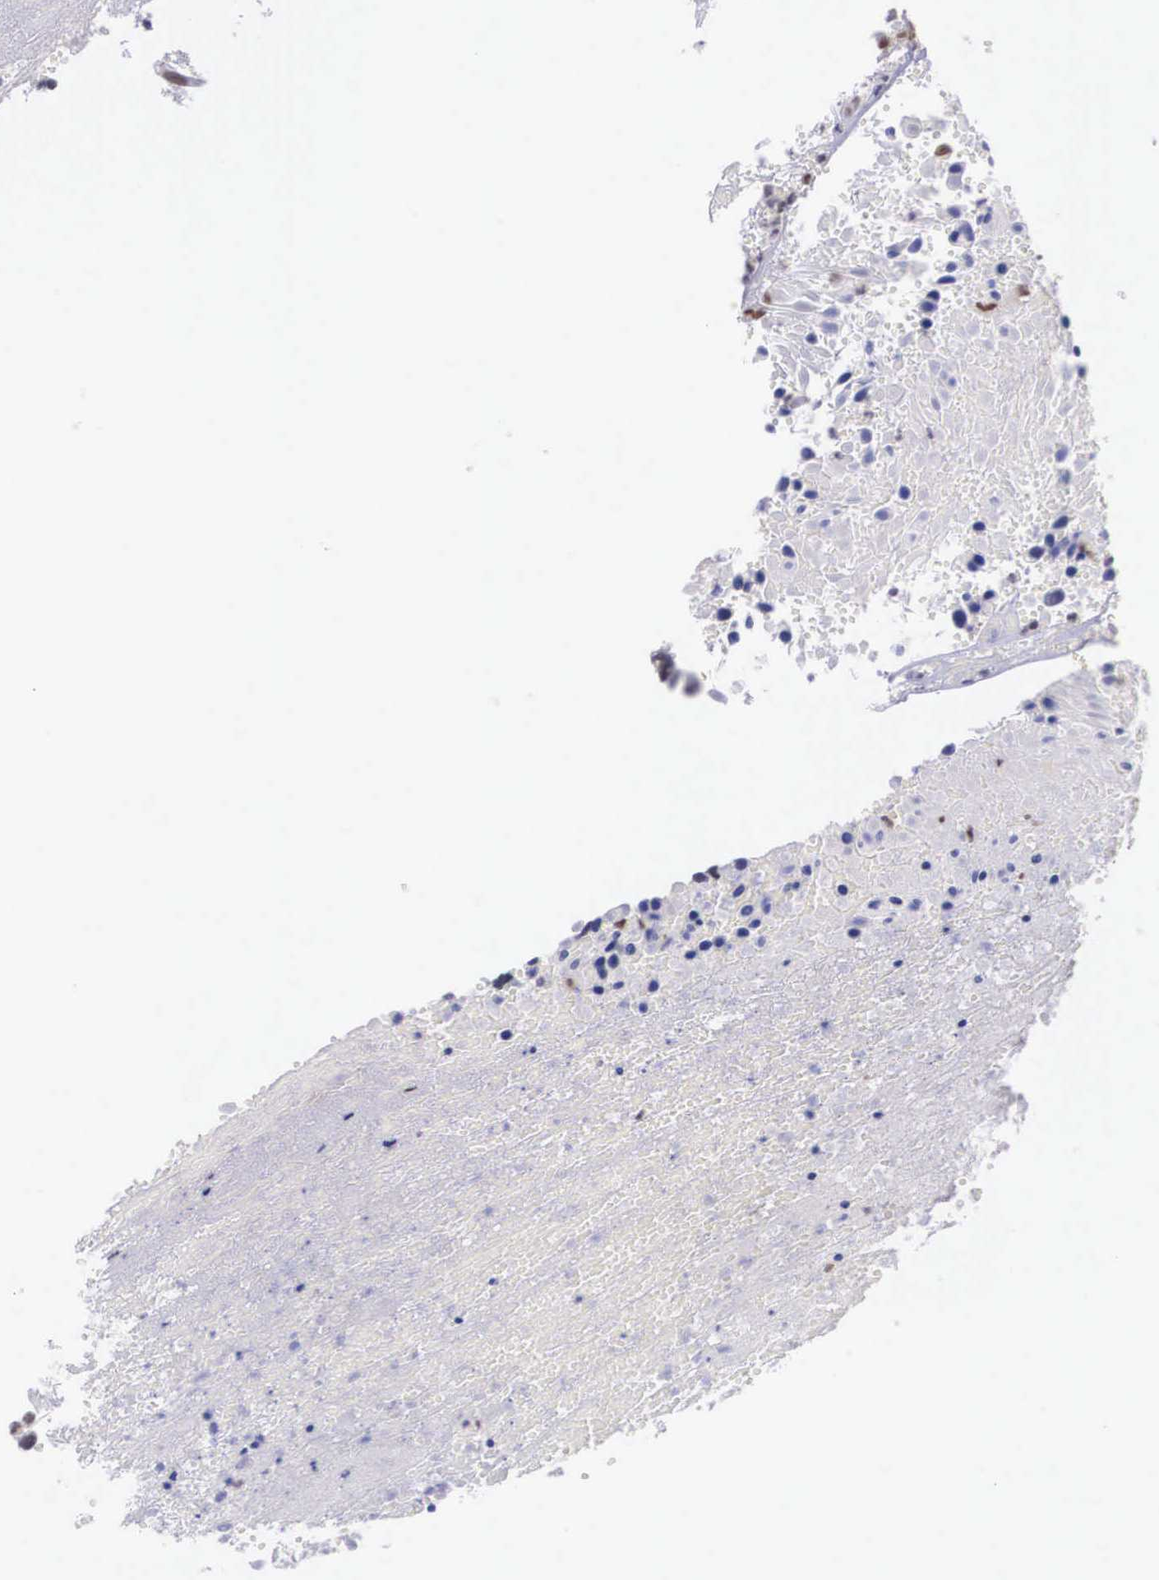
{"staining": {"intensity": "moderate", "quantity": "25%-75%", "location": "nuclear"}, "tissue": "urothelial cancer", "cell_type": "Tumor cells", "image_type": "cancer", "snomed": [{"axis": "morphology", "description": "Urothelial carcinoma, High grade"}, {"axis": "topography", "description": "Urinary bladder"}], "caption": "Protein staining displays moderate nuclear positivity in about 25%-75% of tumor cells in urothelial cancer.", "gene": "ETV6", "patient": {"sex": "male", "age": 66}}